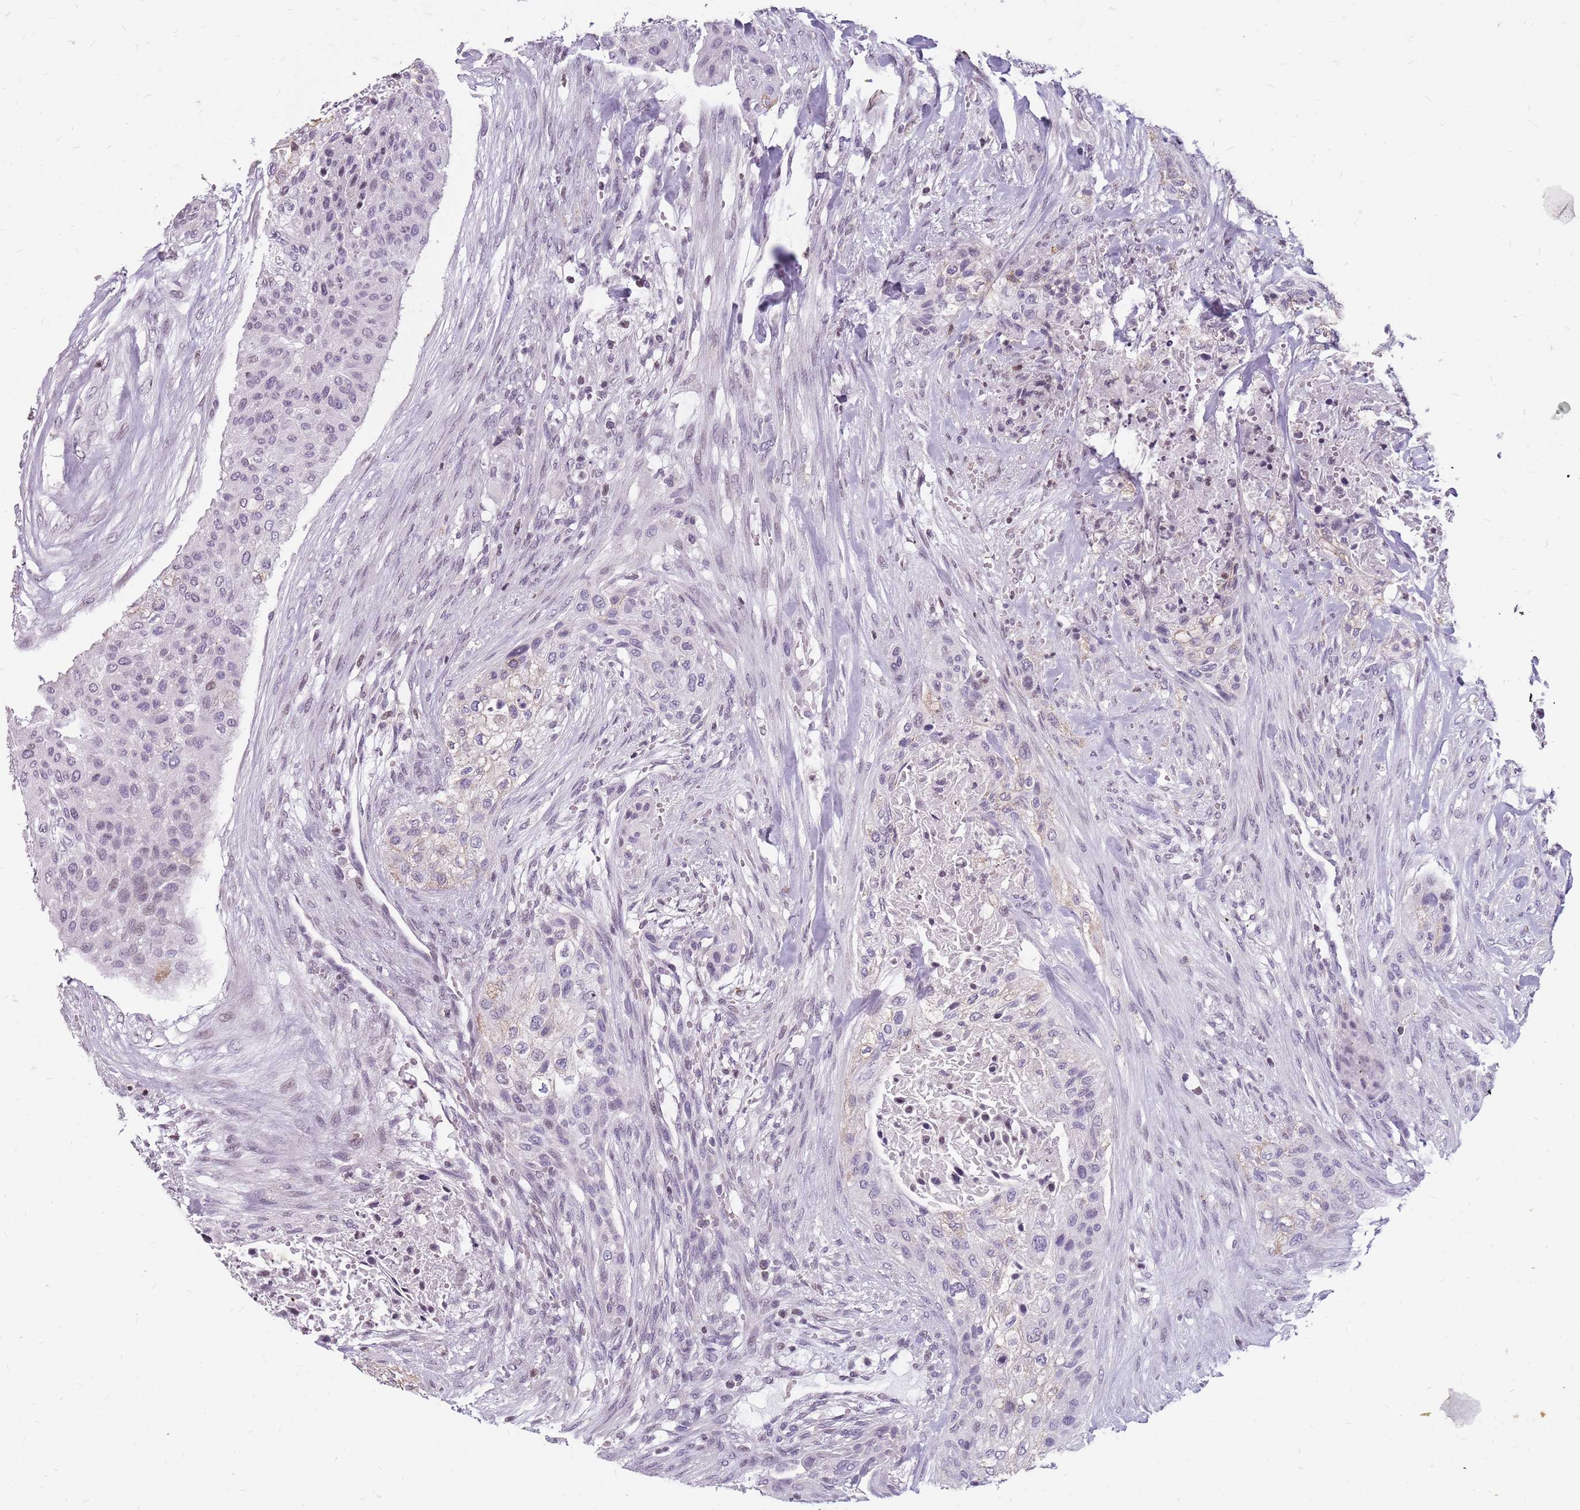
{"staining": {"intensity": "negative", "quantity": "none", "location": "none"}, "tissue": "urothelial cancer", "cell_type": "Tumor cells", "image_type": "cancer", "snomed": [{"axis": "morphology", "description": "Urothelial carcinoma, High grade"}, {"axis": "topography", "description": "Urinary bladder"}], "caption": "Urothelial cancer was stained to show a protein in brown. There is no significant positivity in tumor cells.", "gene": "NEK6", "patient": {"sex": "male", "age": 35}}